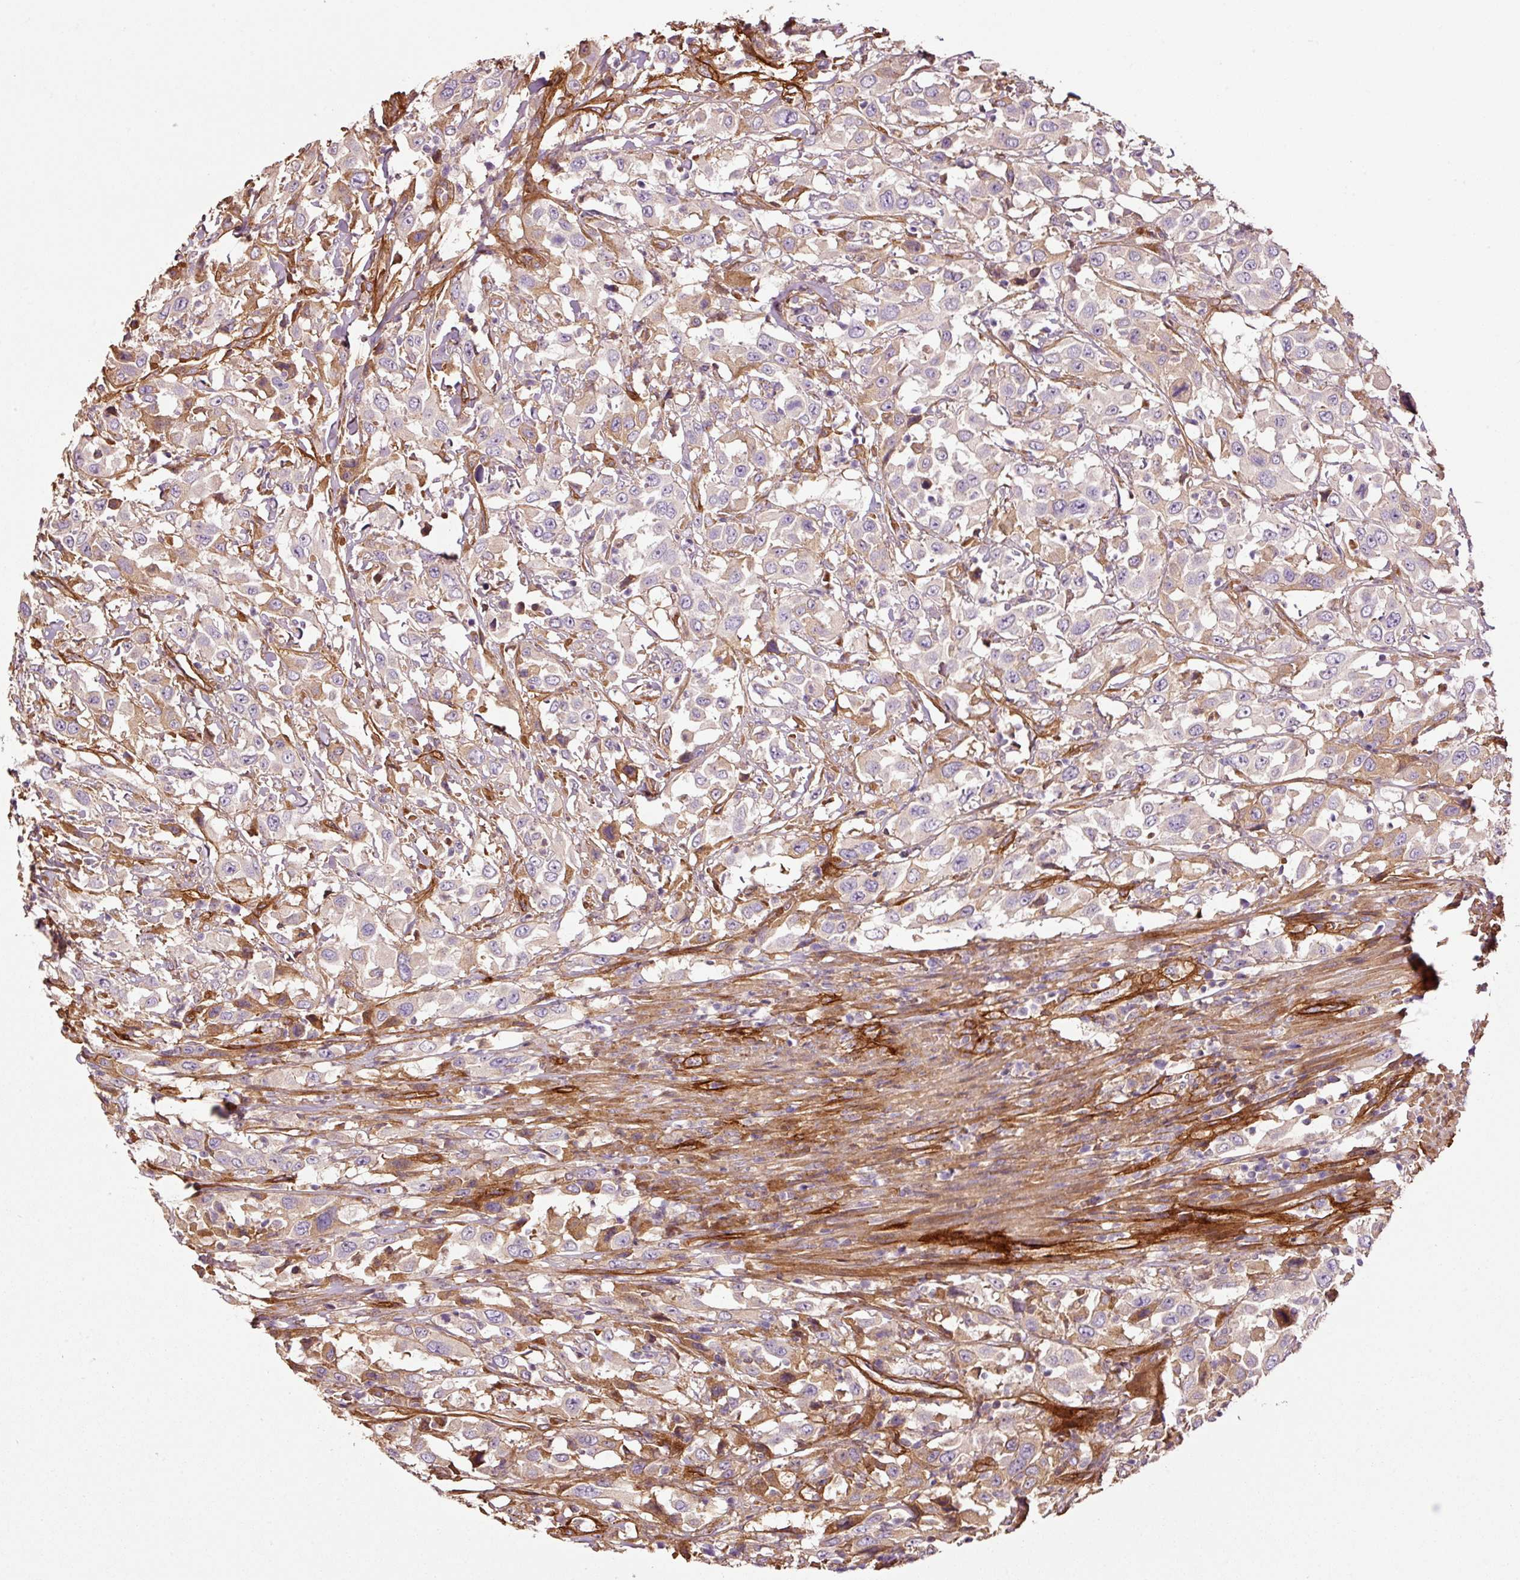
{"staining": {"intensity": "weak", "quantity": "25%-75%", "location": "cytoplasmic/membranous"}, "tissue": "urothelial cancer", "cell_type": "Tumor cells", "image_type": "cancer", "snomed": [{"axis": "morphology", "description": "Urothelial carcinoma, High grade"}, {"axis": "topography", "description": "Urinary bladder"}], "caption": "Human urothelial cancer stained with a protein marker reveals weak staining in tumor cells.", "gene": "NID2", "patient": {"sex": "male", "age": 61}}